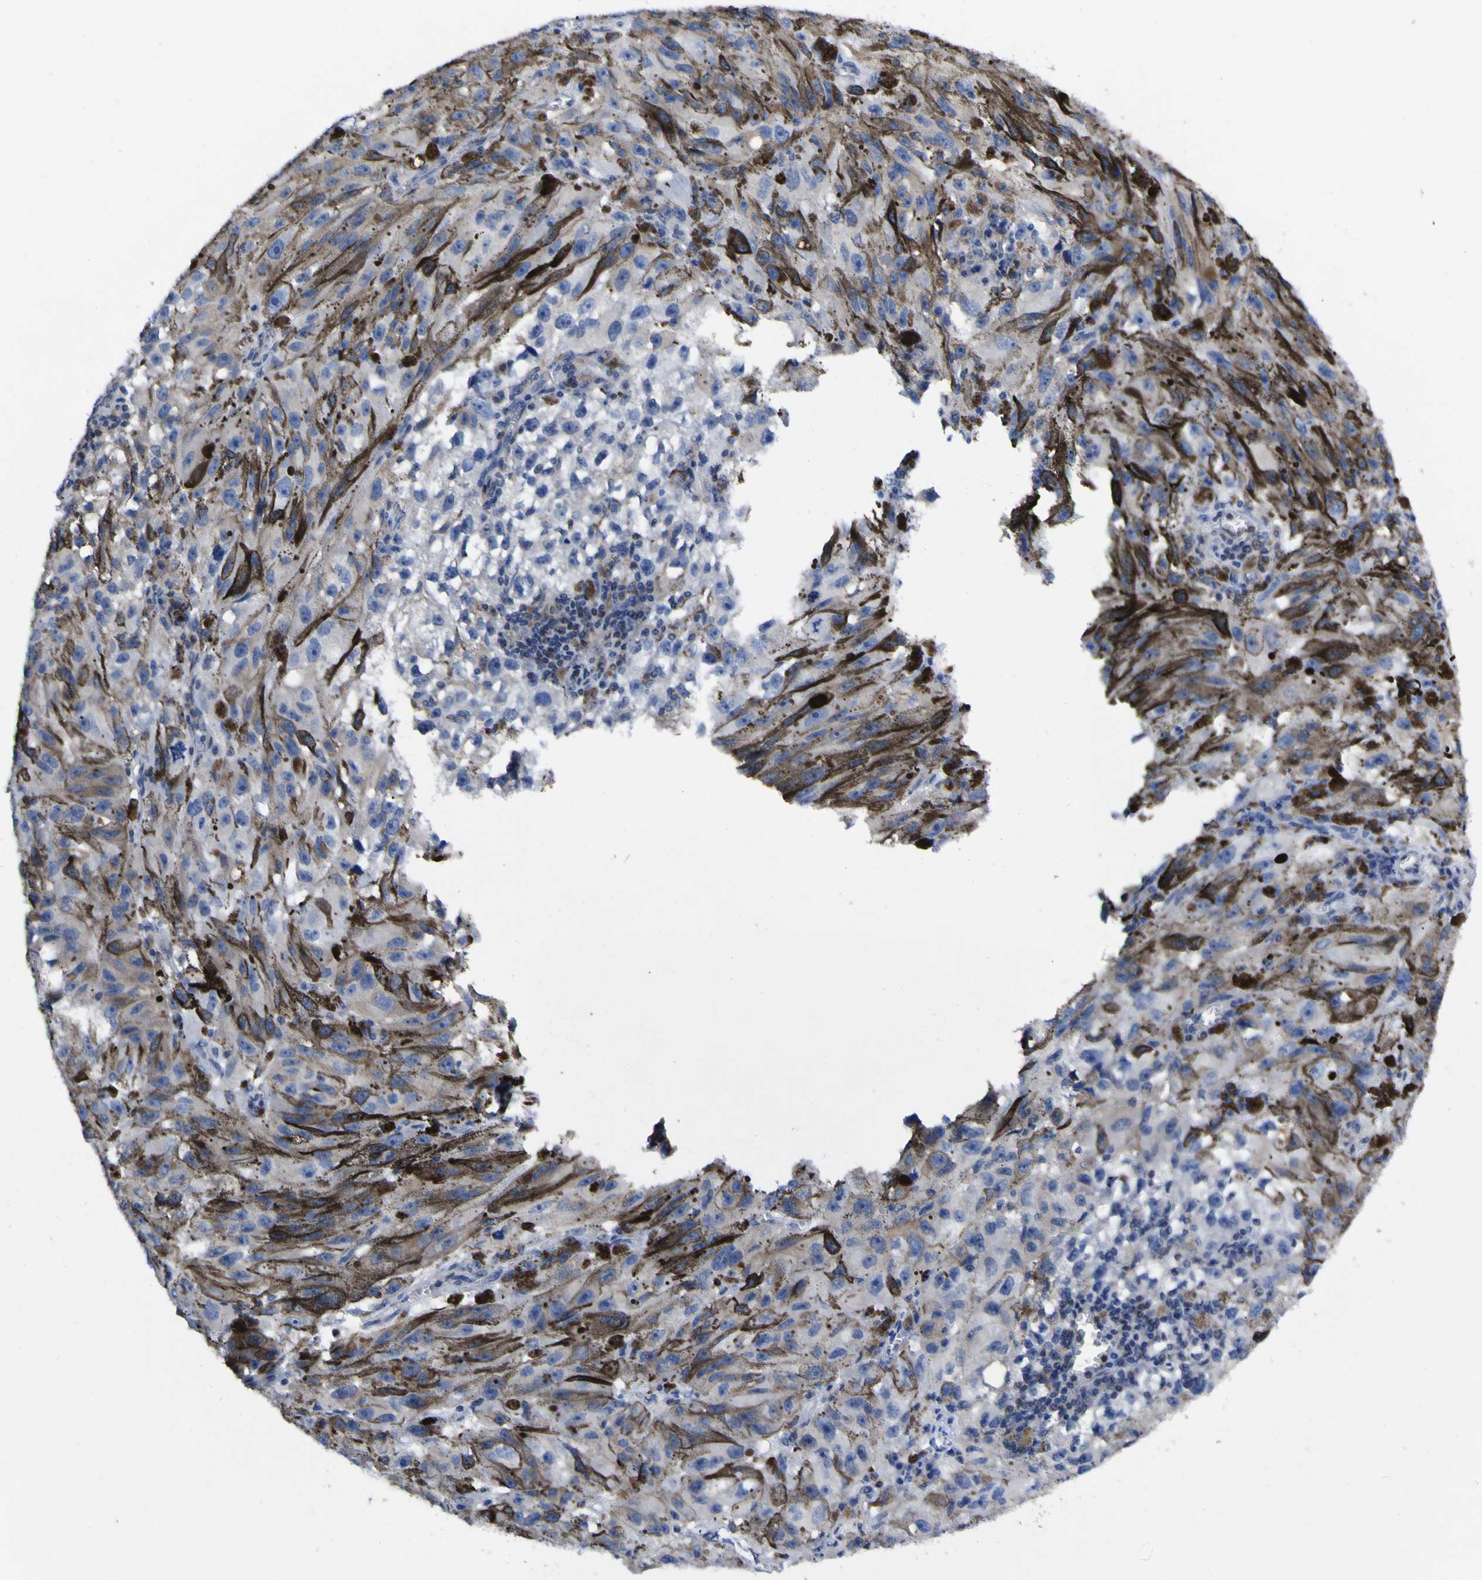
{"staining": {"intensity": "negative", "quantity": "none", "location": "none"}, "tissue": "melanoma", "cell_type": "Tumor cells", "image_type": "cancer", "snomed": [{"axis": "morphology", "description": "Malignant melanoma, NOS"}, {"axis": "topography", "description": "Skin"}], "caption": "Immunohistochemistry photomicrograph of human malignant melanoma stained for a protein (brown), which demonstrates no expression in tumor cells.", "gene": "CASP6", "patient": {"sex": "female", "age": 104}}